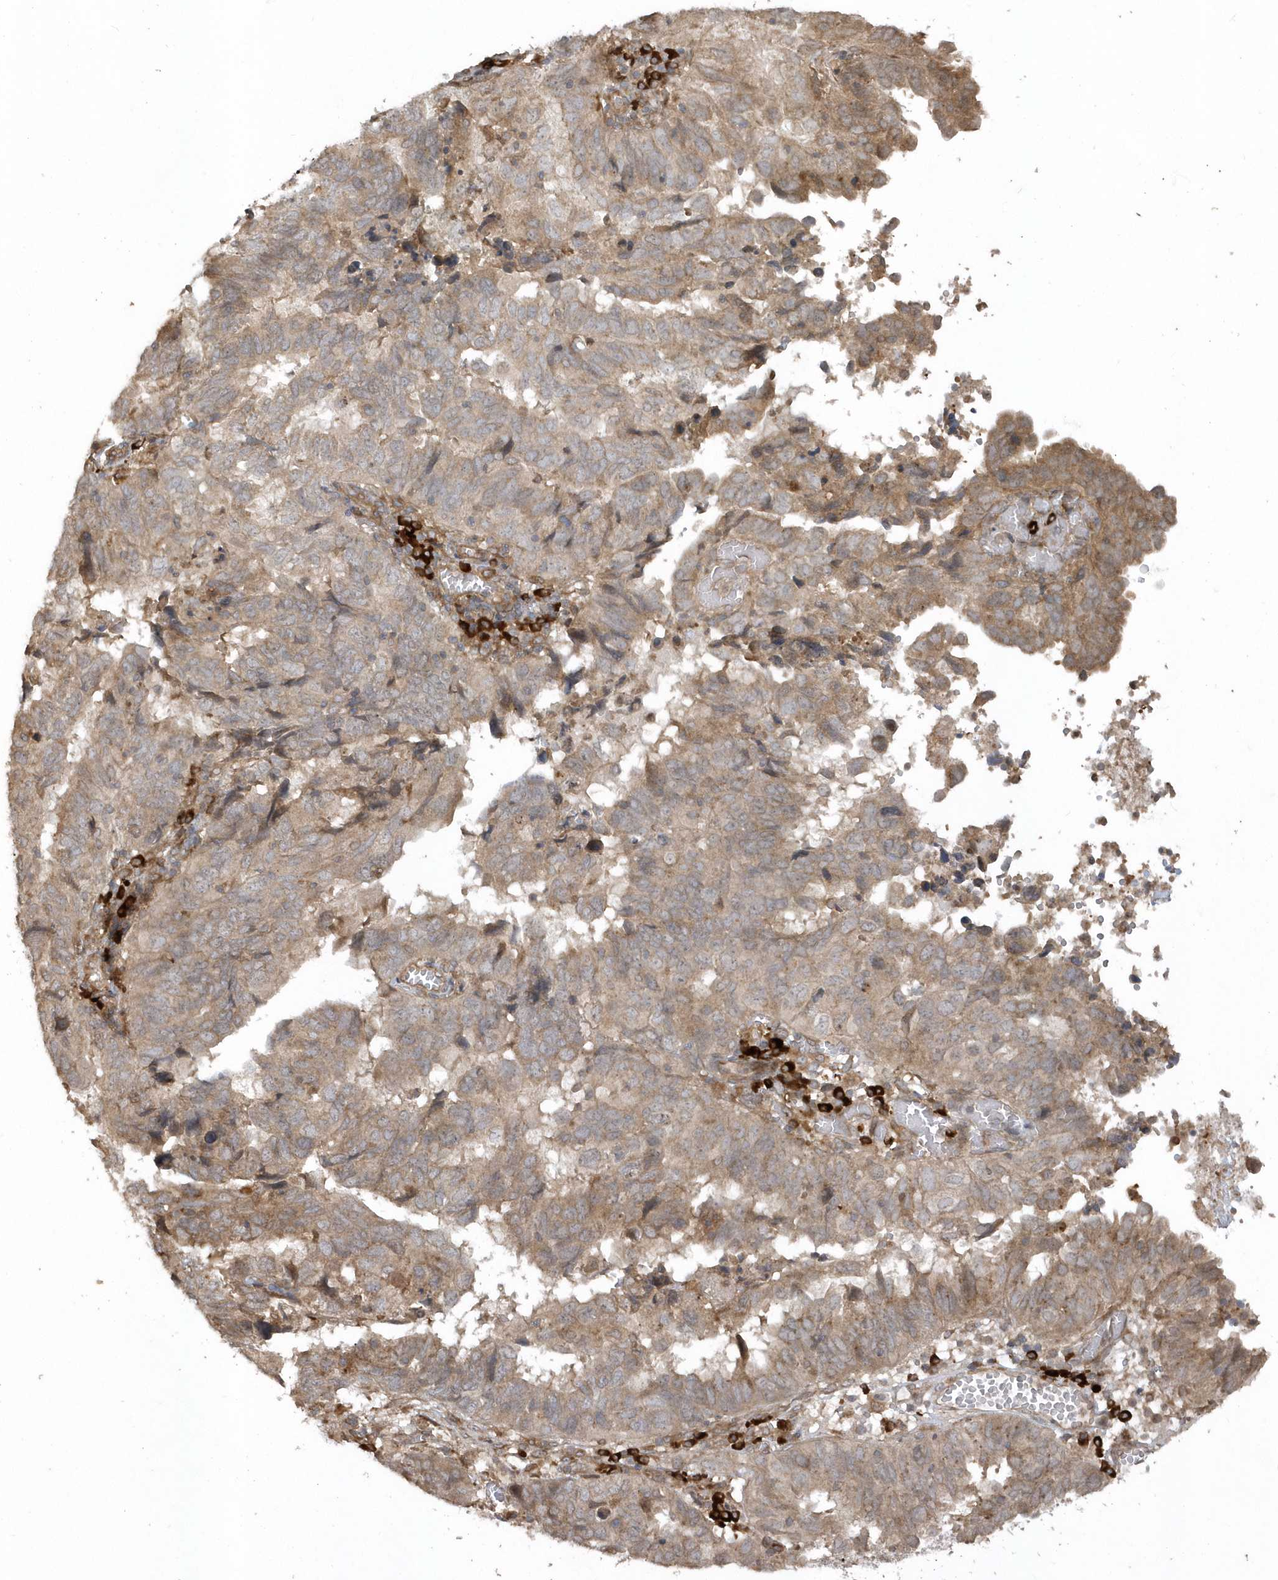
{"staining": {"intensity": "weak", "quantity": "25%-75%", "location": "cytoplasmic/membranous"}, "tissue": "endometrial cancer", "cell_type": "Tumor cells", "image_type": "cancer", "snomed": [{"axis": "morphology", "description": "Adenocarcinoma, NOS"}, {"axis": "topography", "description": "Uterus"}], "caption": "IHC photomicrograph of endometrial adenocarcinoma stained for a protein (brown), which shows low levels of weak cytoplasmic/membranous staining in approximately 25%-75% of tumor cells.", "gene": "HERPUD1", "patient": {"sex": "female", "age": 77}}